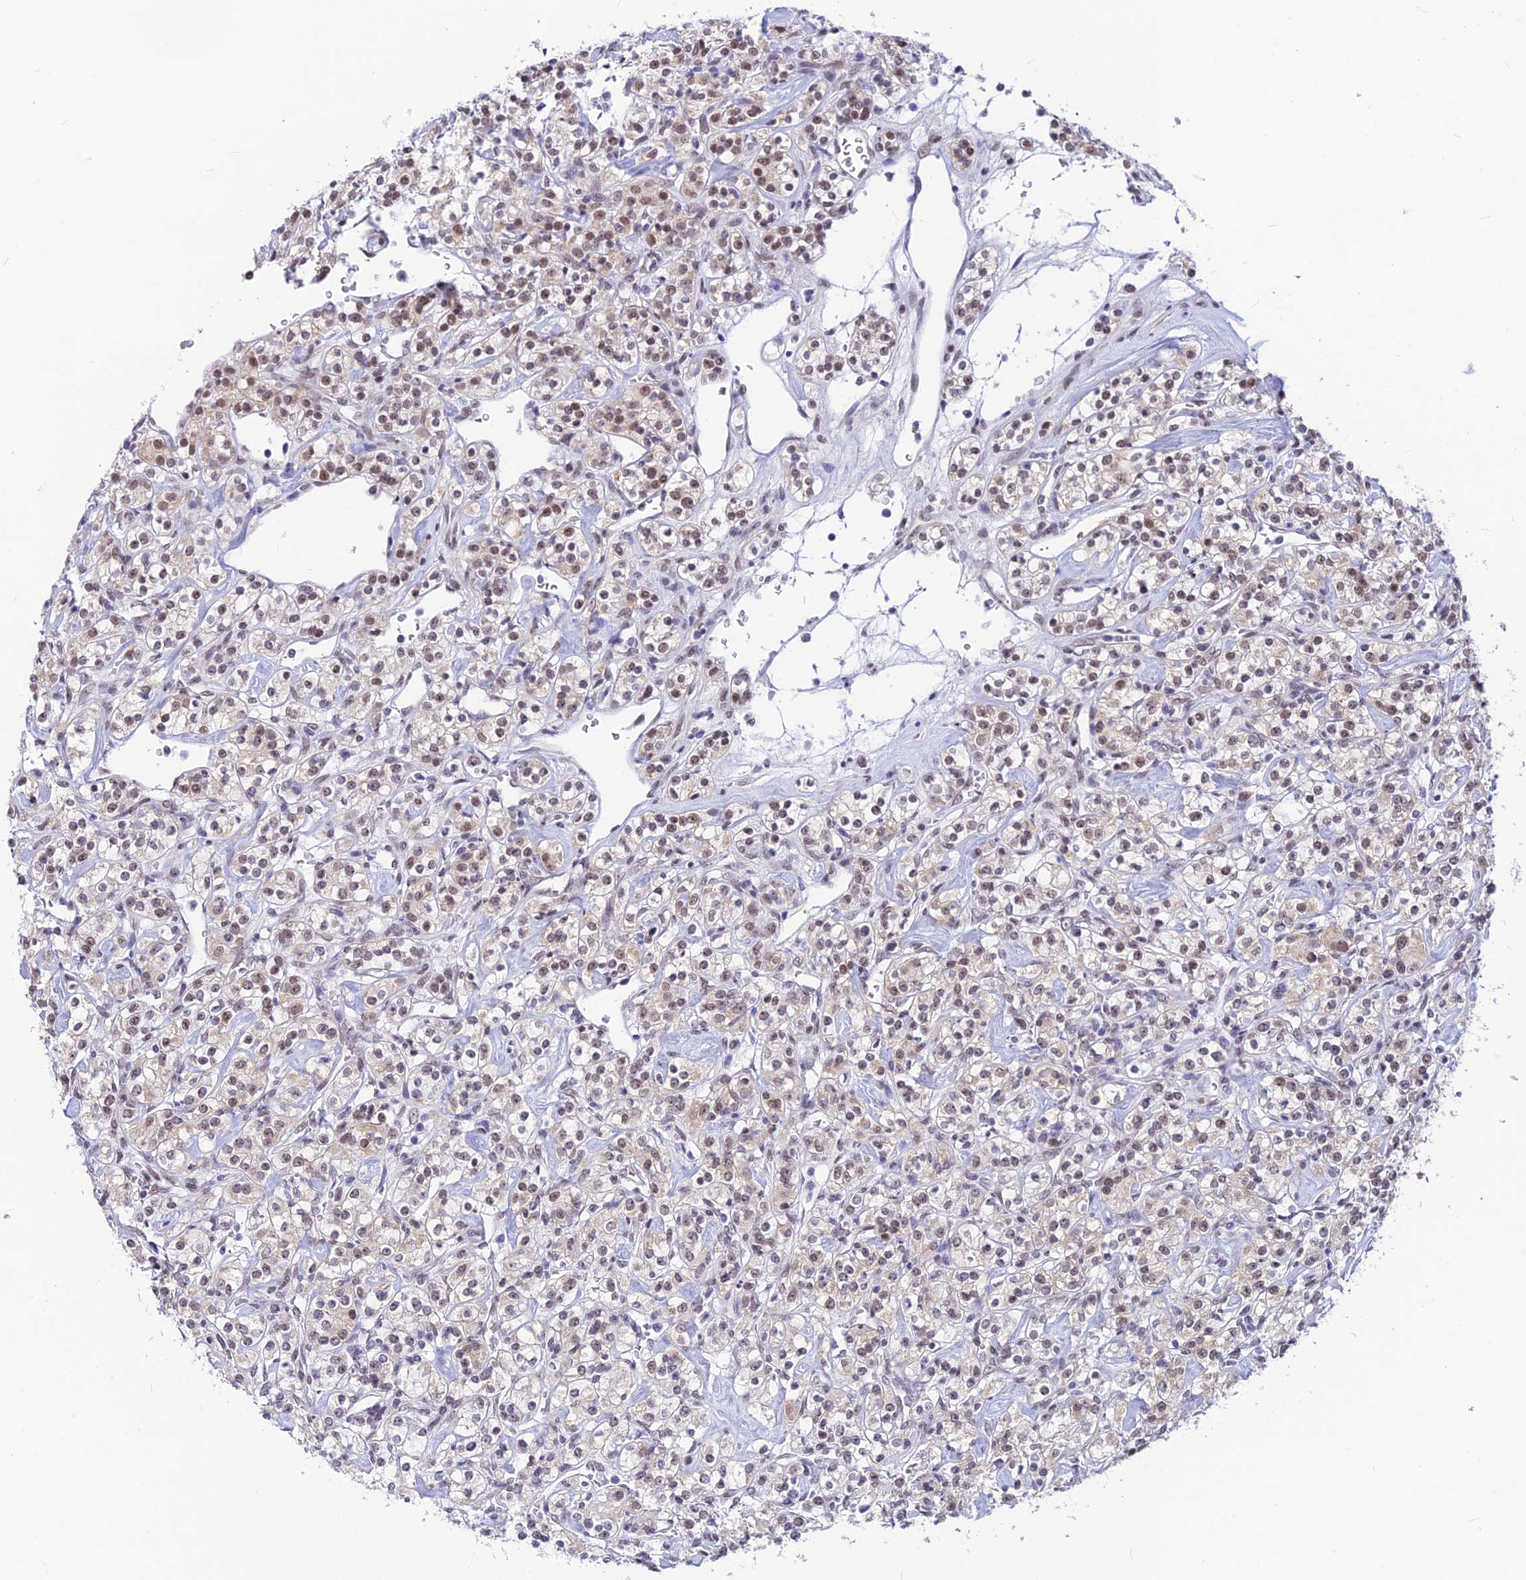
{"staining": {"intensity": "moderate", "quantity": "25%-75%", "location": "nuclear"}, "tissue": "renal cancer", "cell_type": "Tumor cells", "image_type": "cancer", "snomed": [{"axis": "morphology", "description": "Adenocarcinoma, NOS"}, {"axis": "topography", "description": "Kidney"}], "caption": "A photomicrograph showing moderate nuclear expression in approximately 25%-75% of tumor cells in adenocarcinoma (renal), as visualized by brown immunohistochemical staining.", "gene": "KCTD13", "patient": {"sex": "male", "age": 77}}